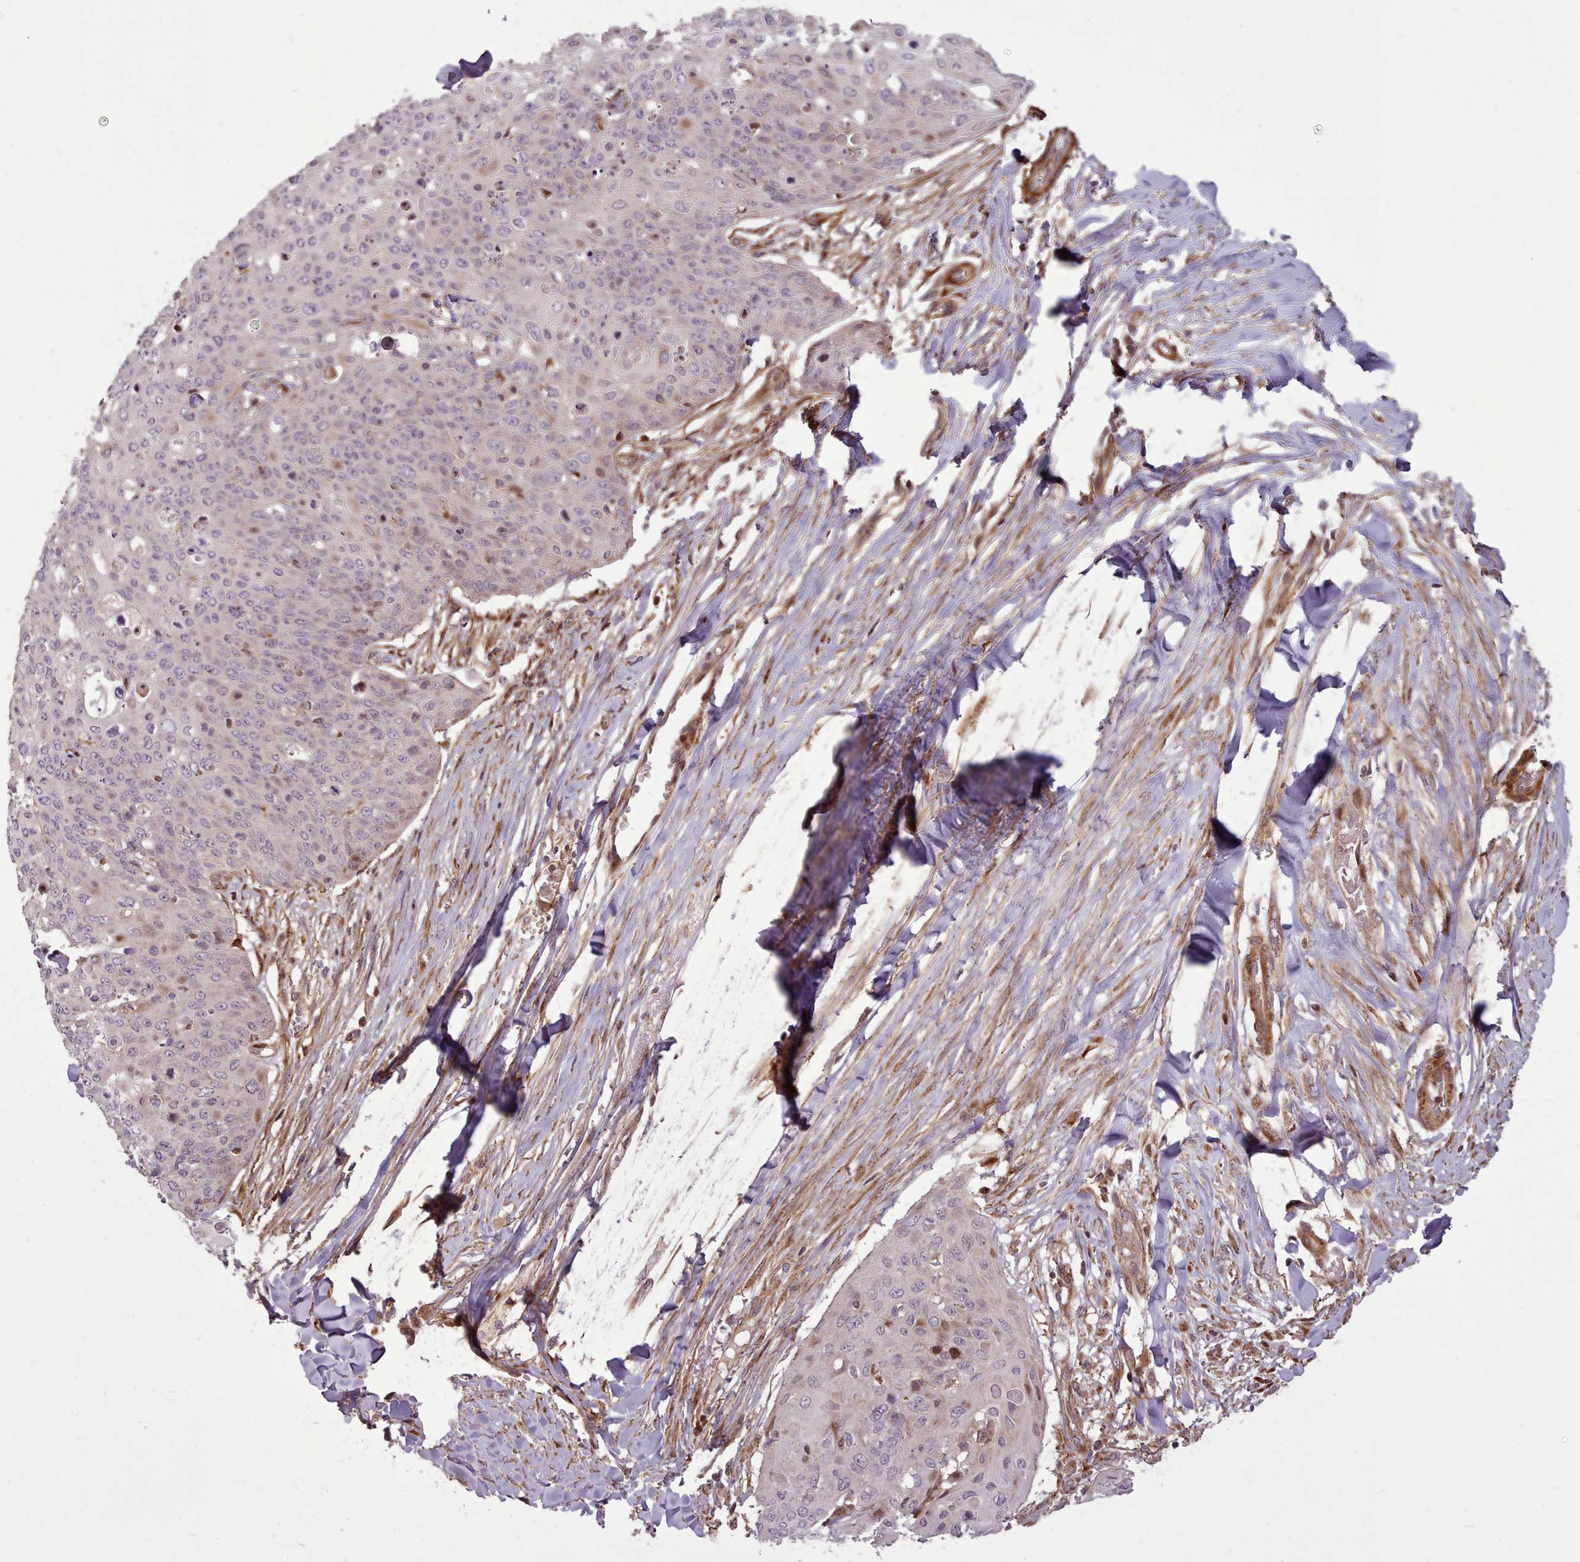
{"staining": {"intensity": "negative", "quantity": "none", "location": "none"}, "tissue": "skin cancer", "cell_type": "Tumor cells", "image_type": "cancer", "snomed": [{"axis": "morphology", "description": "Squamous cell carcinoma, NOS"}, {"axis": "topography", "description": "Skin"}, {"axis": "topography", "description": "Vulva"}], "caption": "A high-resolution histopathology image shows IHC staining of skin cancer, which reveals no significant positivity in tumor cells.", "gene": "NLRP7", "patient": {"sex": "female", "age": 85}}